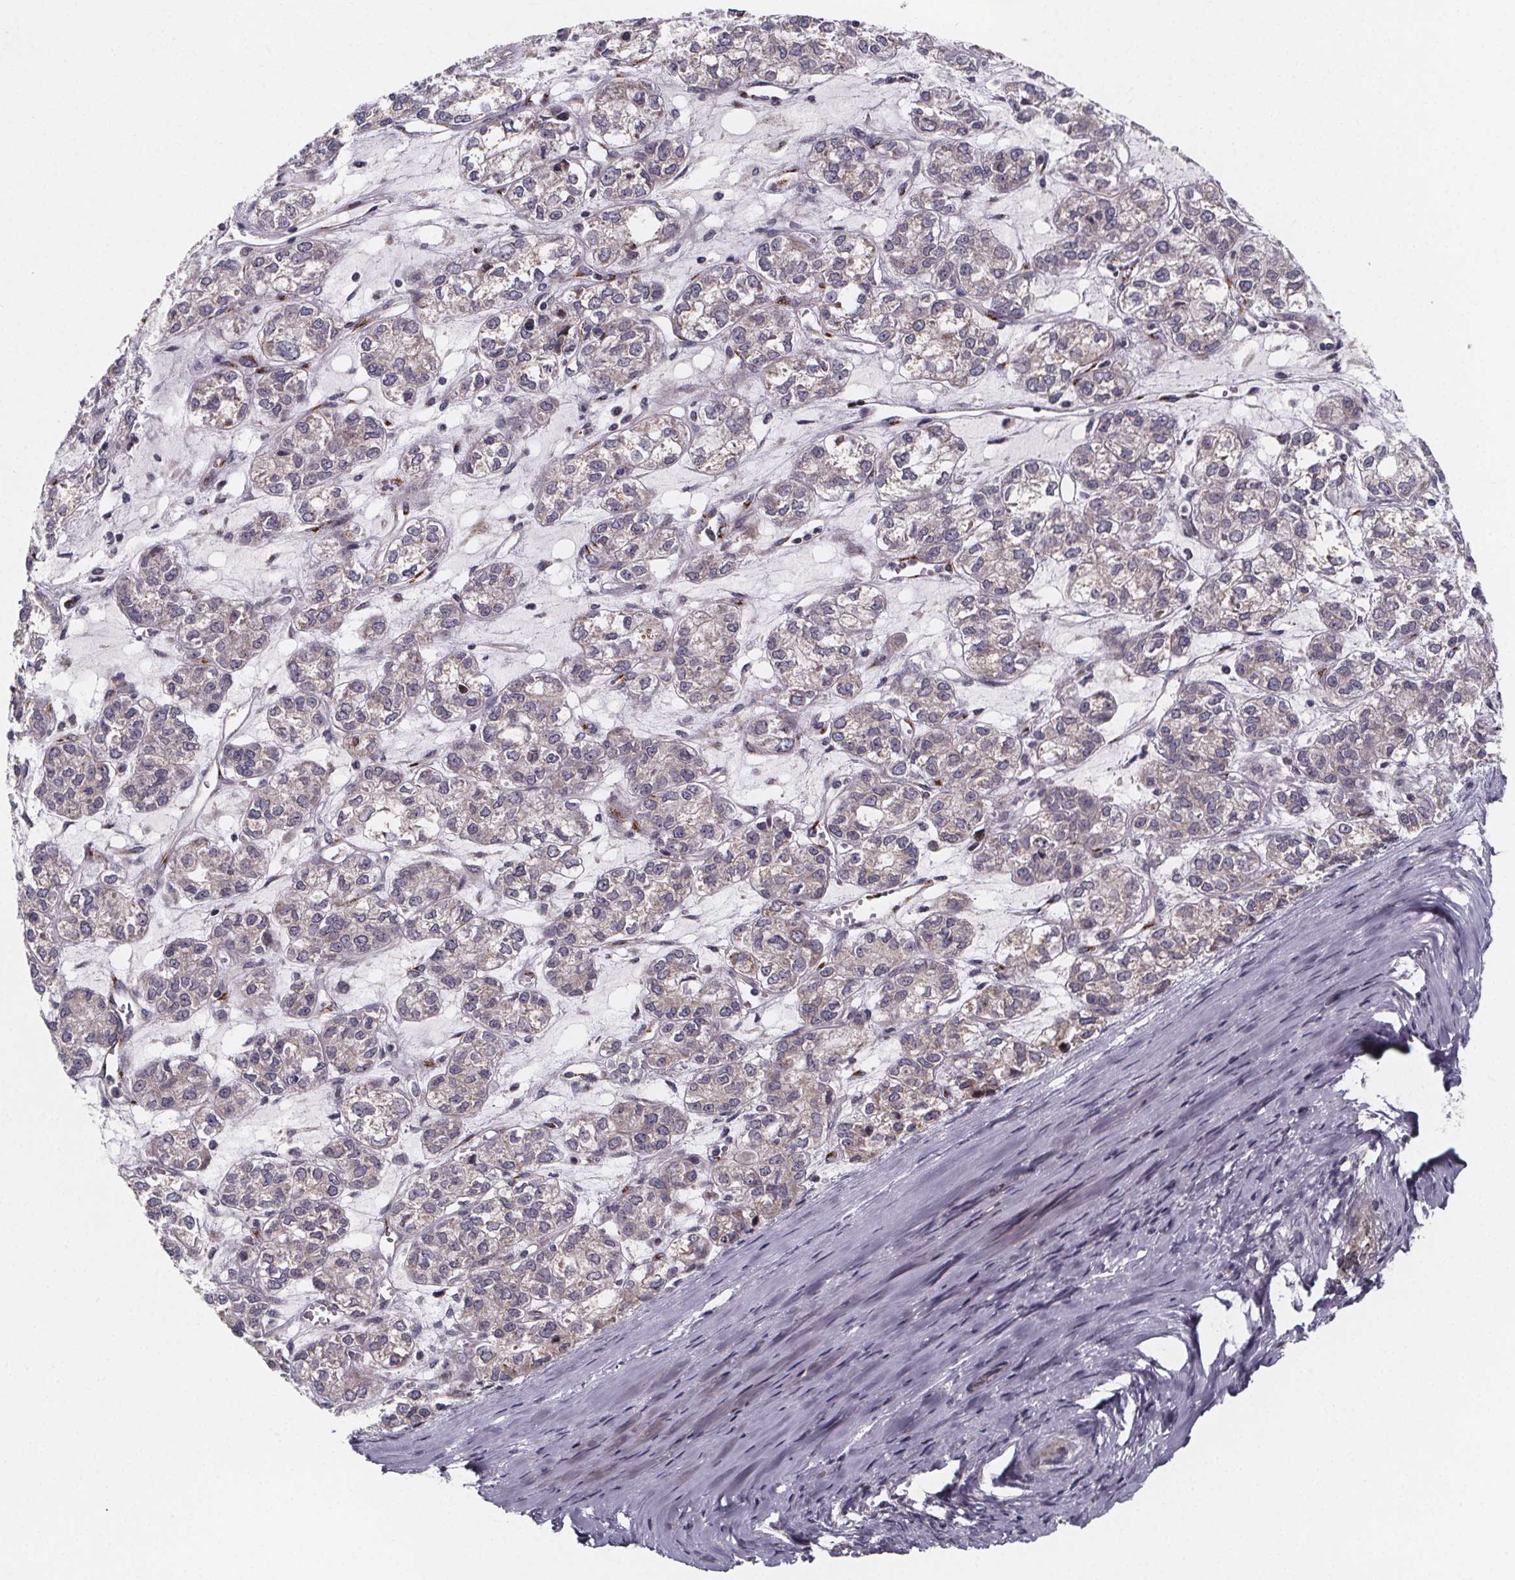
{"staining": {"intensity": "negative", "quantity": "none", "location": "none"}, "tissue": "ovarian cancer", "cell_type": "Tumor cells", "image_type": "cancer", "snomed": [{"axis": "morphology", "description": "Carcinoma, endometroid"}, {"axis": "topography", "description": "Ovary"}], "caption": "This histopathology image is of ovarian endometroid carcinoma stained with immunohistochemistry to label a protein in brown with the nuclei are counter-stained blue. There is no positivity in tumor cells.", "gene": "NDST1", "patient": {"sex": "female", "age": 64}}